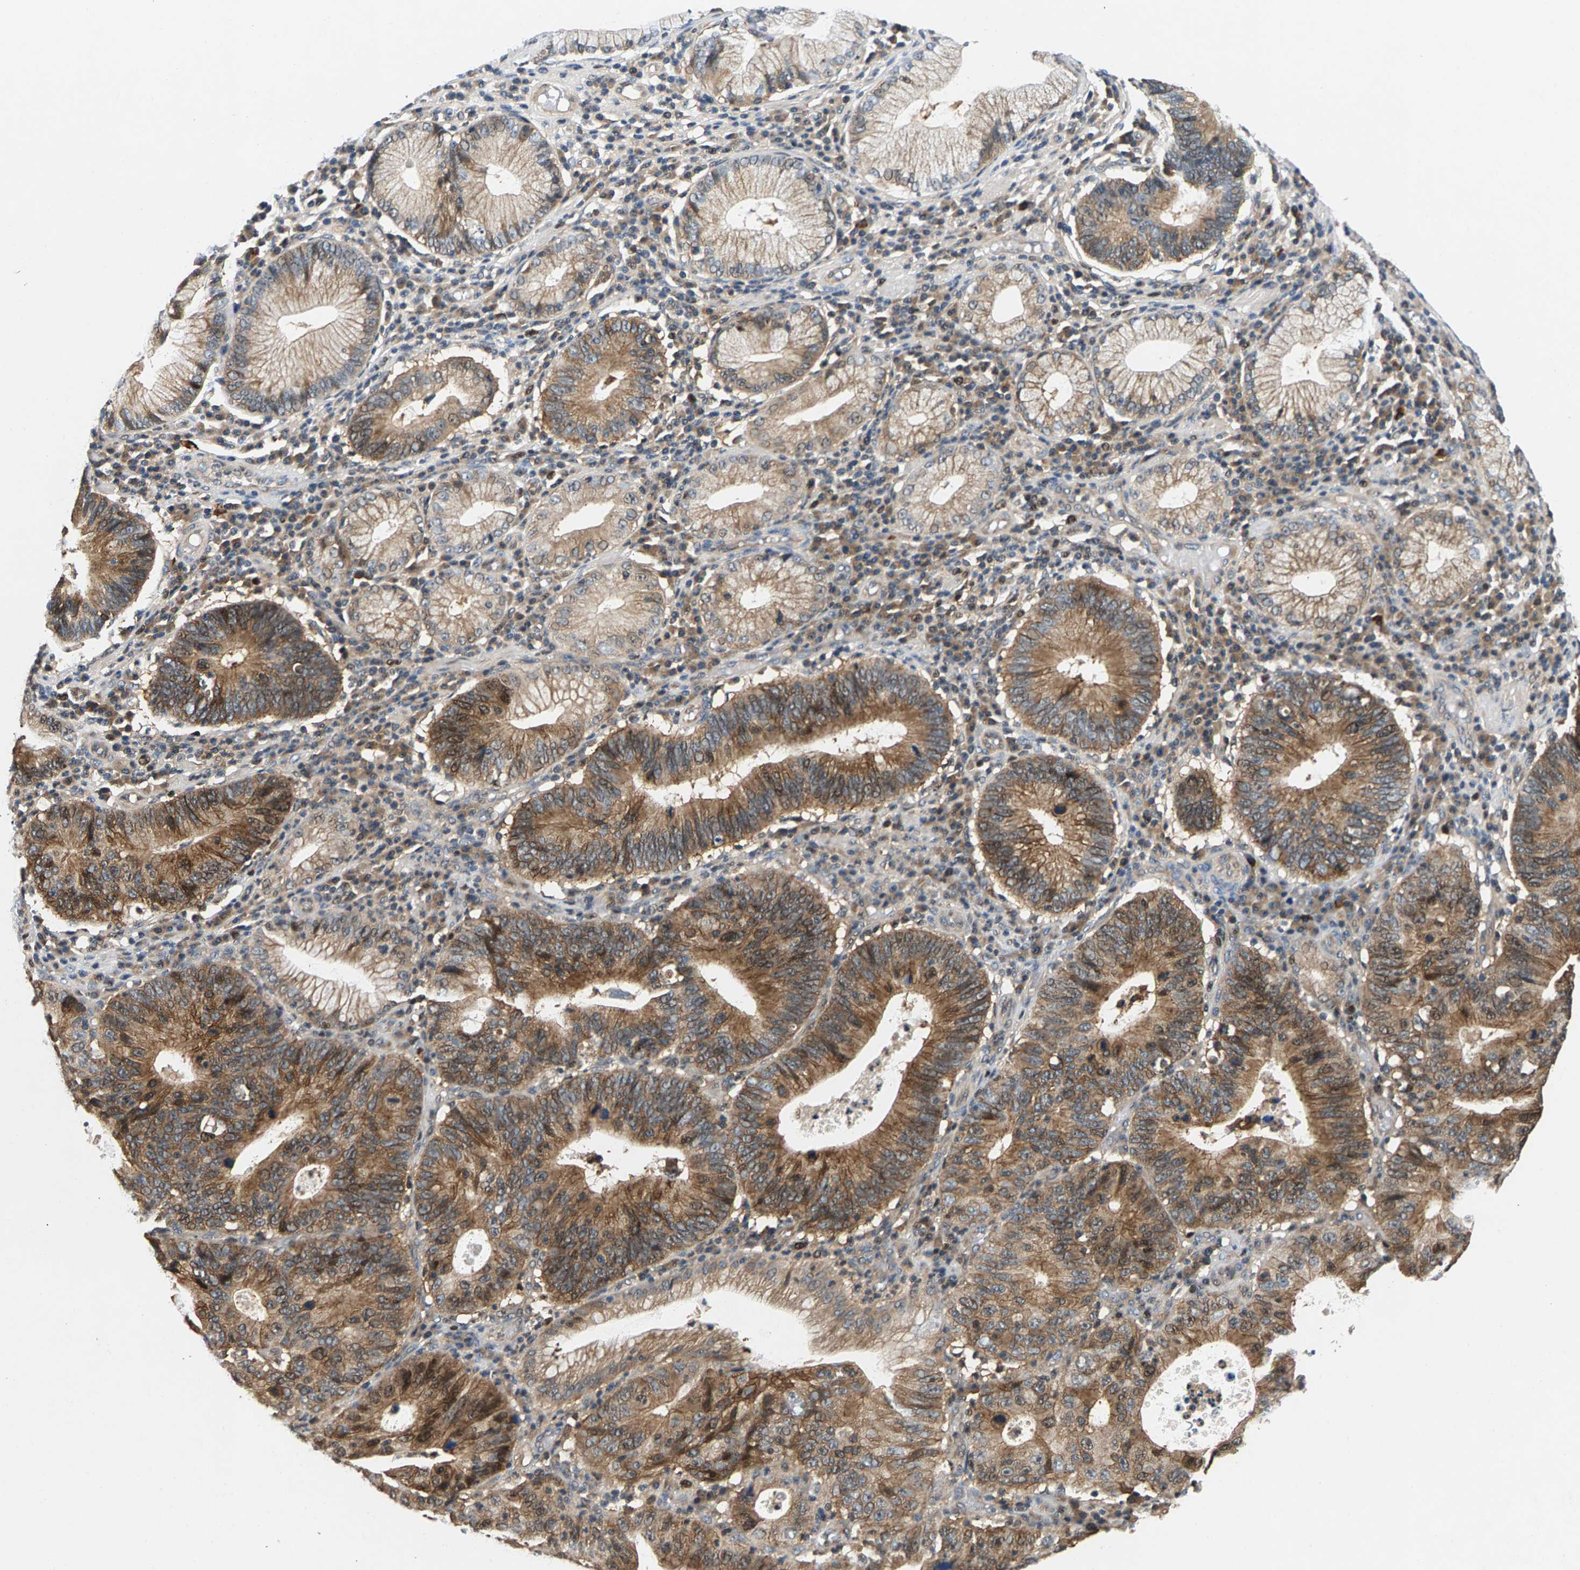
{"staining": {"intensity": "moderate", "quantity": ">75%", "location": "cytoplasmic/membranous"}, "tissue": "stomach cancer", "cell_type": "Tumor cells", "image_type": "cancer", "snomed": [{"axis": "morphology", "description": "Adenocarcinoma, NOS"}, {"axis": "topography", "description": "Stomach"}], "caption": "A histopathology image of human adenocarcinoma (stomach) stained for a protein reveals moderate cytoplasmic/membranous brown staining in tumor cells. (IHC, brightfield microscopy, high magnification).", "gene": "FAM78A", "patient": {"sex": "male", "age": 59}}